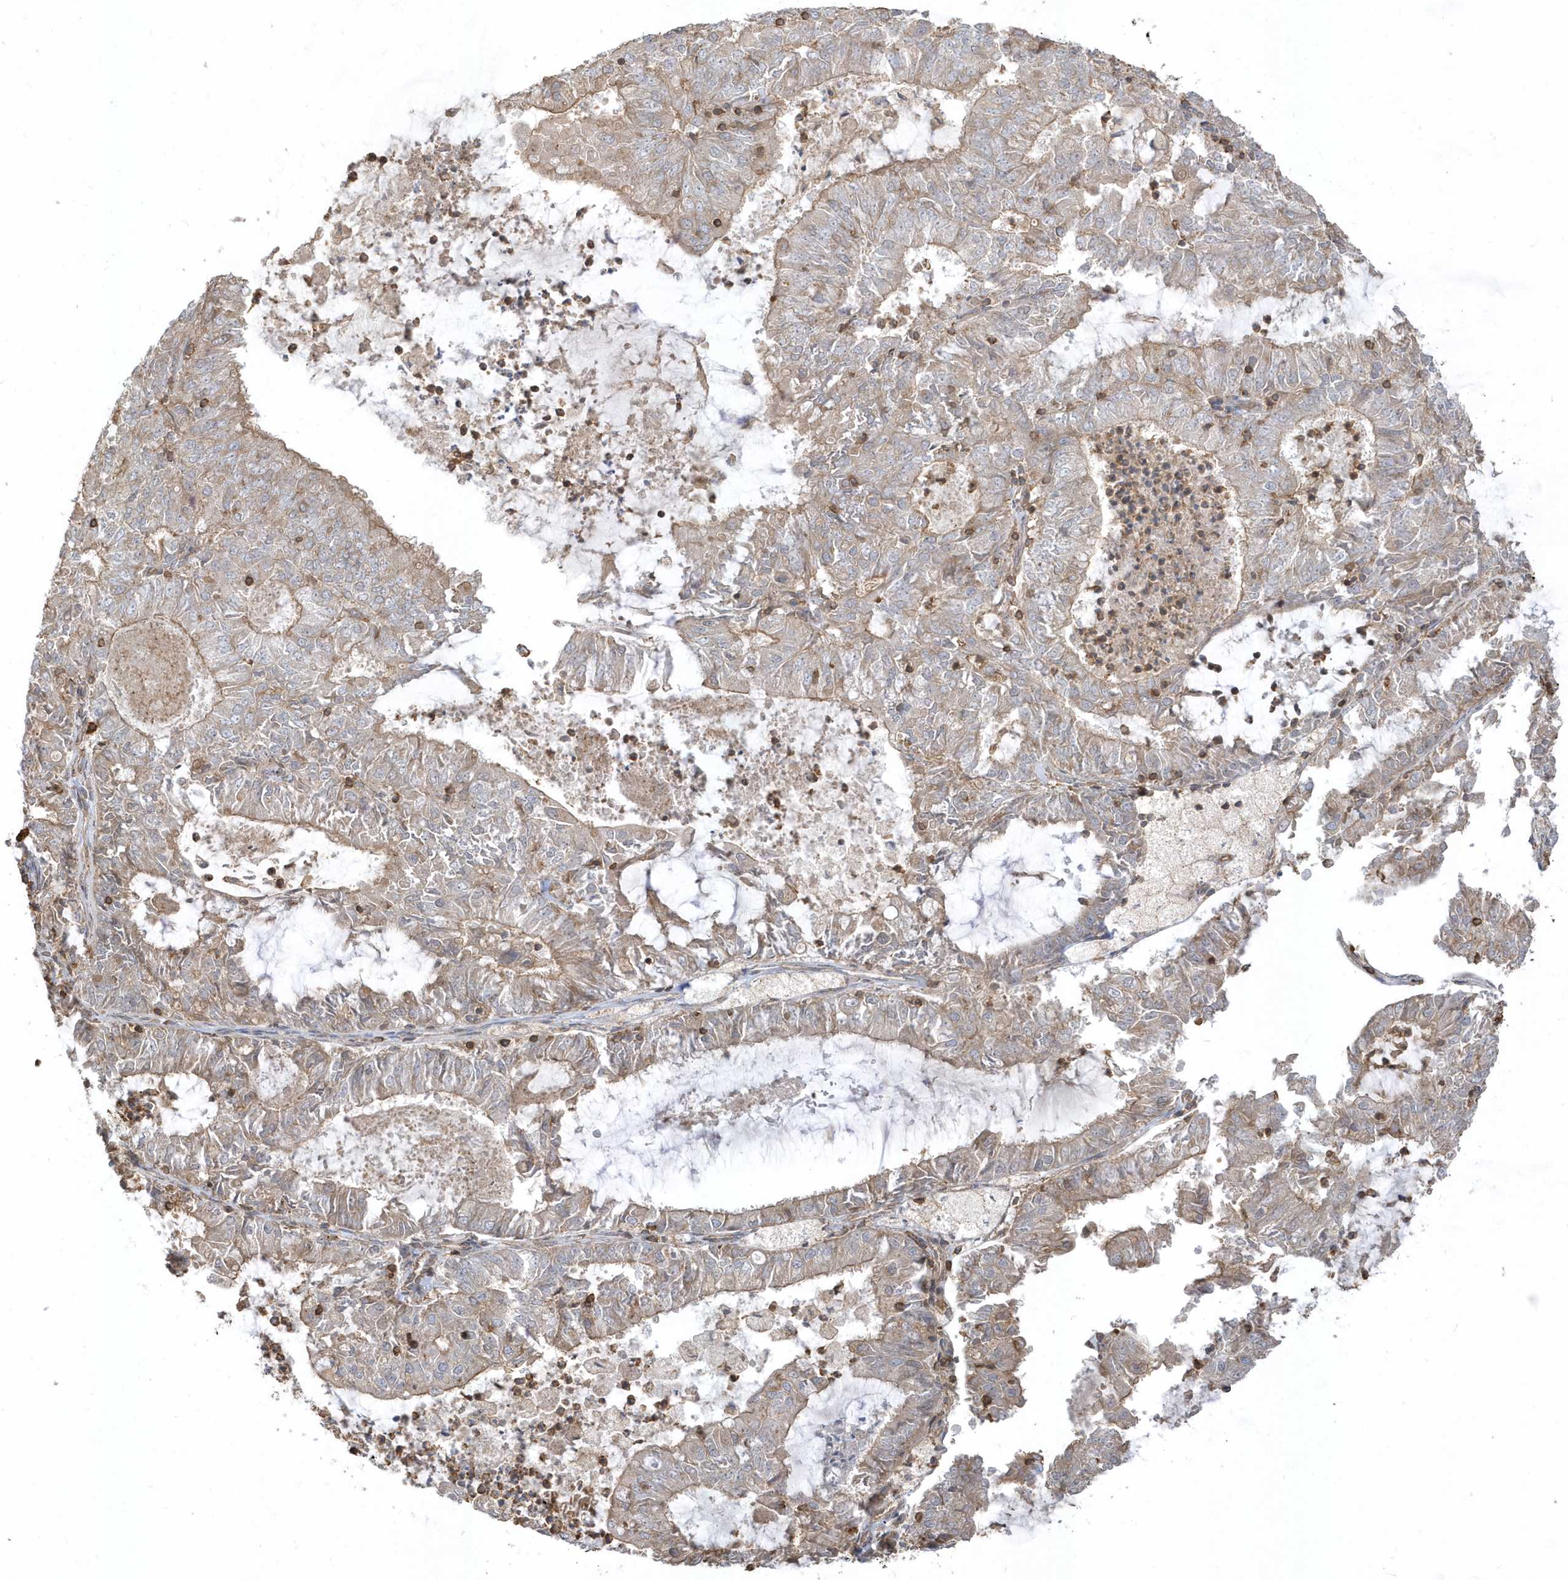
{"staining": {"intensity": "weak", "quantity": "25%-75%", "location": "cytoplasmic/membranous"}, "tissue": "endometrial cancer", "cell_type": "Tumor cells", "image_type": "cancer", "snomed": [{"axis": "morphology", "description": "Adenocarcinoma, NOS"}, {"axis": "topography", "description": "Endometrium"}], "caption": "Tumor cells reveal low levels of weak cytoplasmic/membranous positivity in about 25%-75% of cells in endometrial adenocarcinoma.", "gene": "ZBTB8A", "patient": {"sex": "female", "age": 57}}